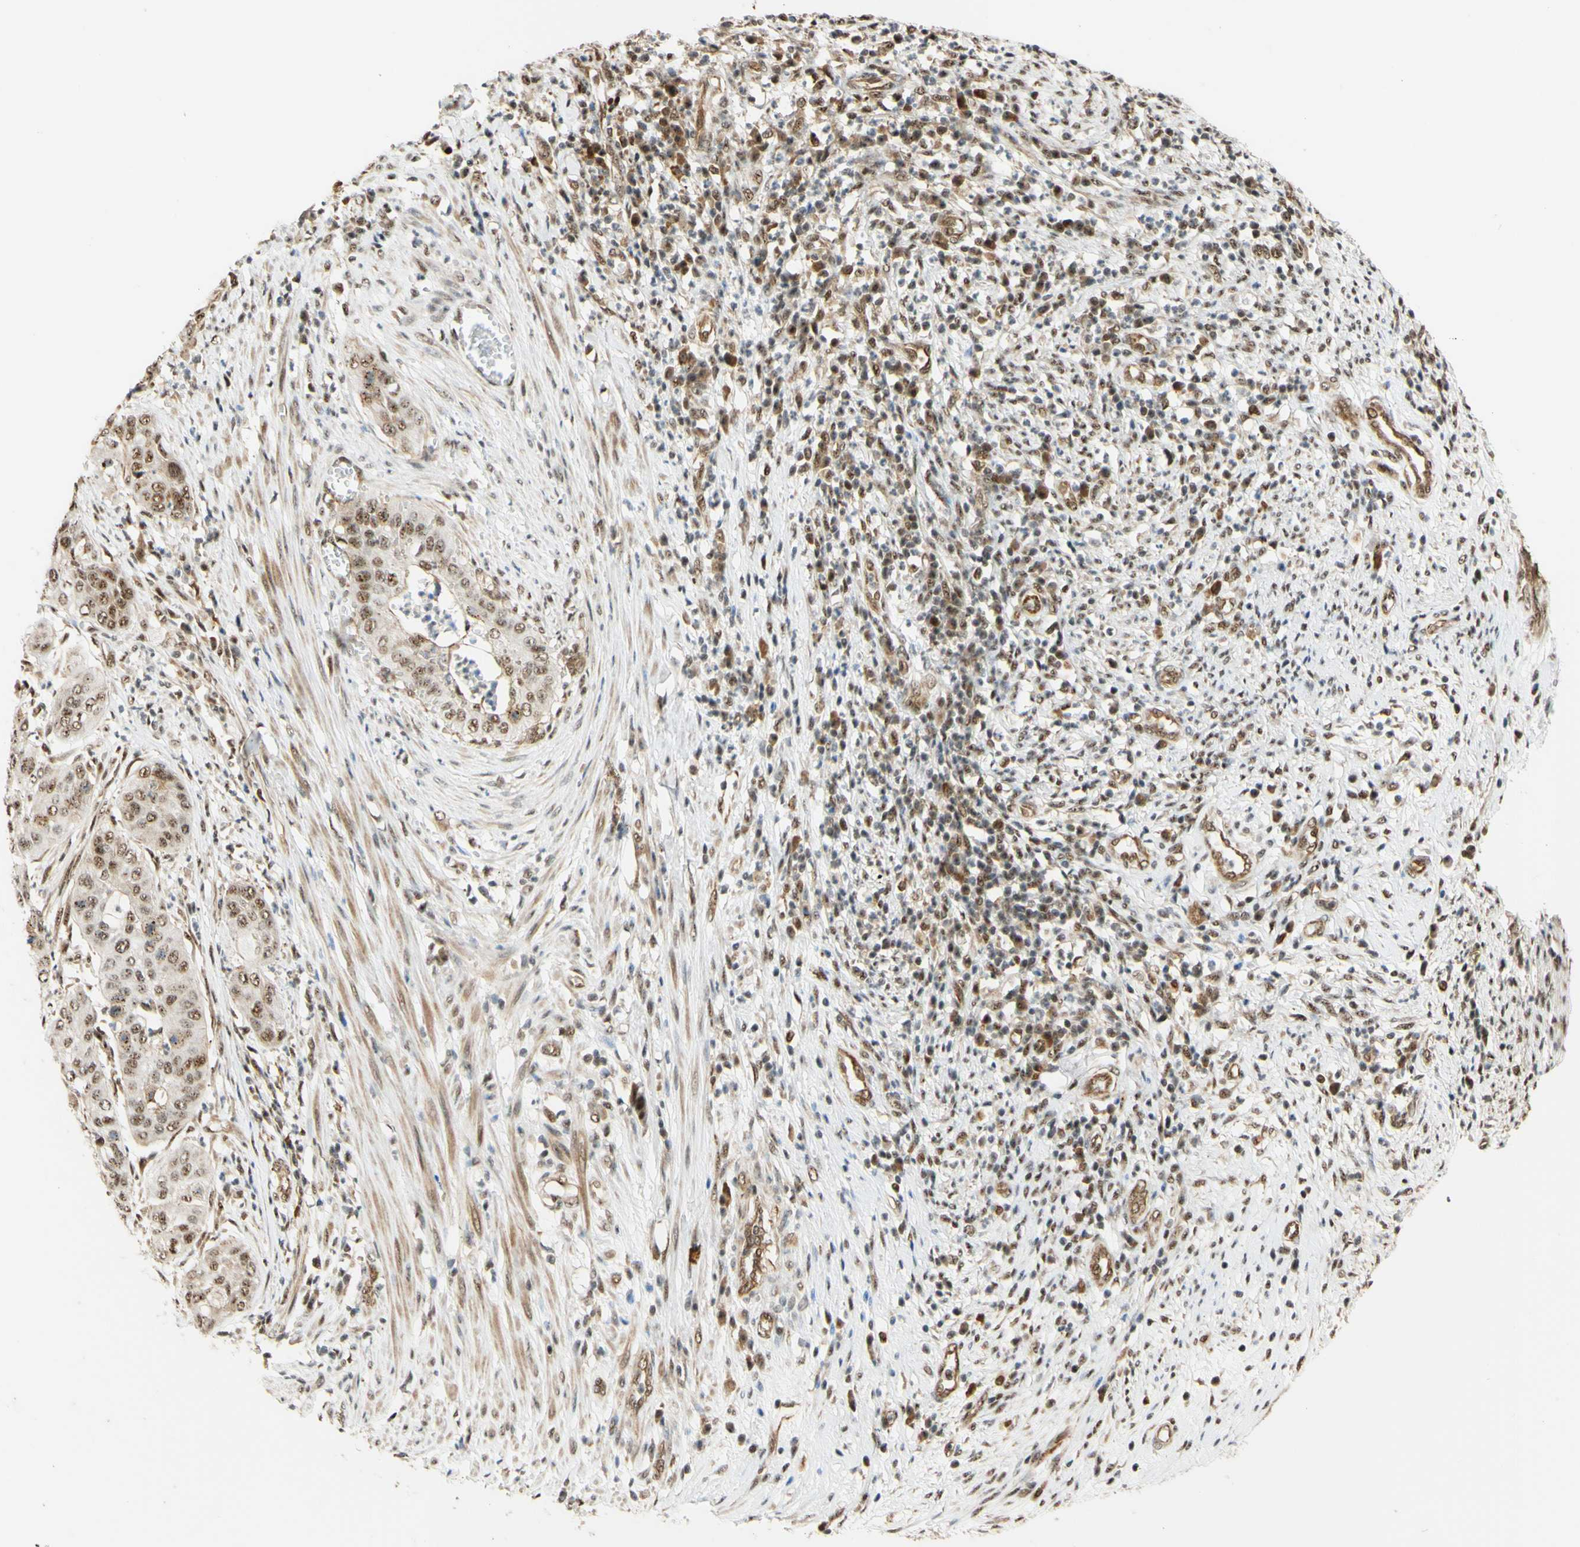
{"staining": {"intensity": "moderate", "quantity": ">75%", "location": "nuclear"}, "tissue": "cervical cancer", "cell_type": "Tumor cells", "image_type": "cancer", "snomed": [{"axis": "morphology", "description": "Normal tissue, NOS"}, {"axis": "morphology", "description": "Squamous cell carcinoma, NOS"}, {"axis": "topography", "description": "Cervix"}], "caption": "Immunohistochemistry (IHC) photomicrograph of human cervical squamous cell carcinoma stained for a protein (brown), which reveals medium levels of moderate nuclear expression in approximately >75% of tumor cells.", "gene": "SAP18", "patient": {"sex": "female", "age": 39}}